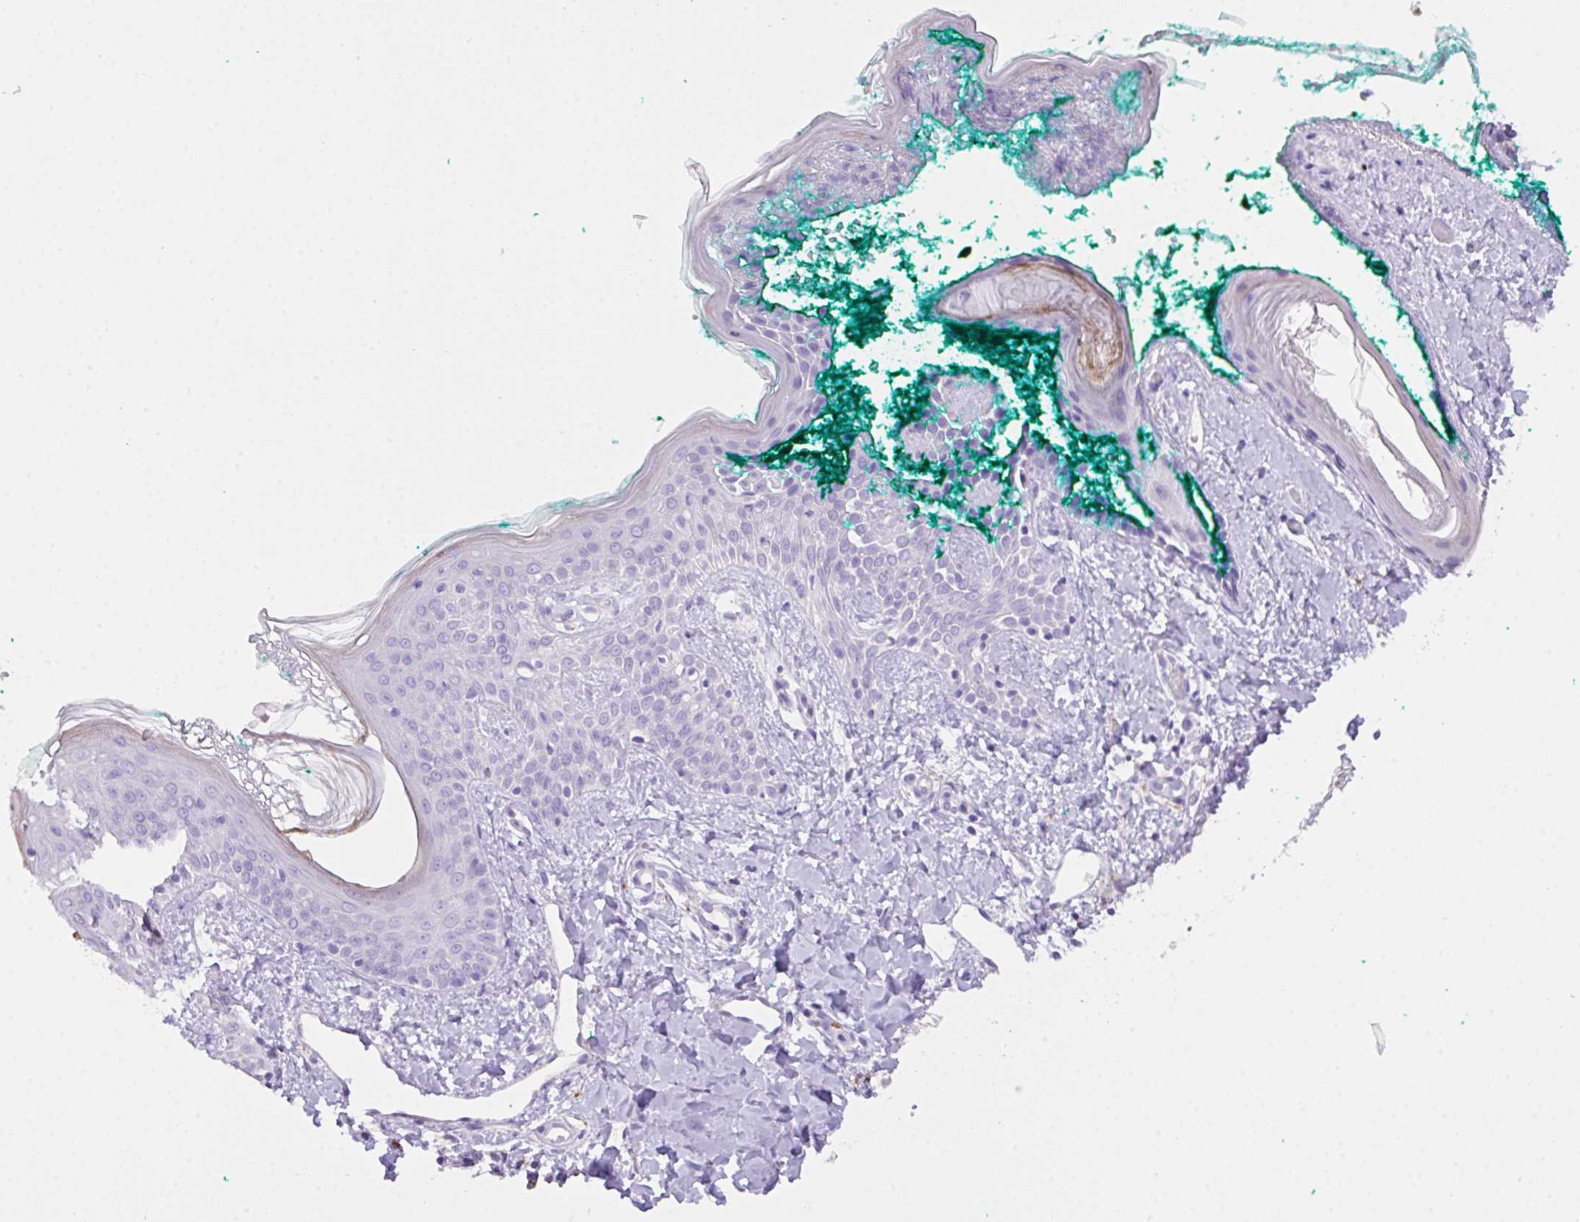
{"staining": {"intensity": "negative", "quantity": "none", "location": "none"}, "tissue": "skin", "cell_type": "Fibroblasts", "image_type": "normal", "snomed": [{"axis": "morphology", "description": "Normal tissue, NOS"}, {"axis": "topography", "description": "Skin"}], "caption": "This micrograph is of benign skin stained with immunohistochemistry to label a protein in brown with the nuclei are counter-stained blue. There is no positivity in fibroblasts. The staining is performed using DAB brown chromogen with nuclei counter-stained in using hematoxylin.", "gene": "CST11", "patient": {"sex": "male", "age": 16}}